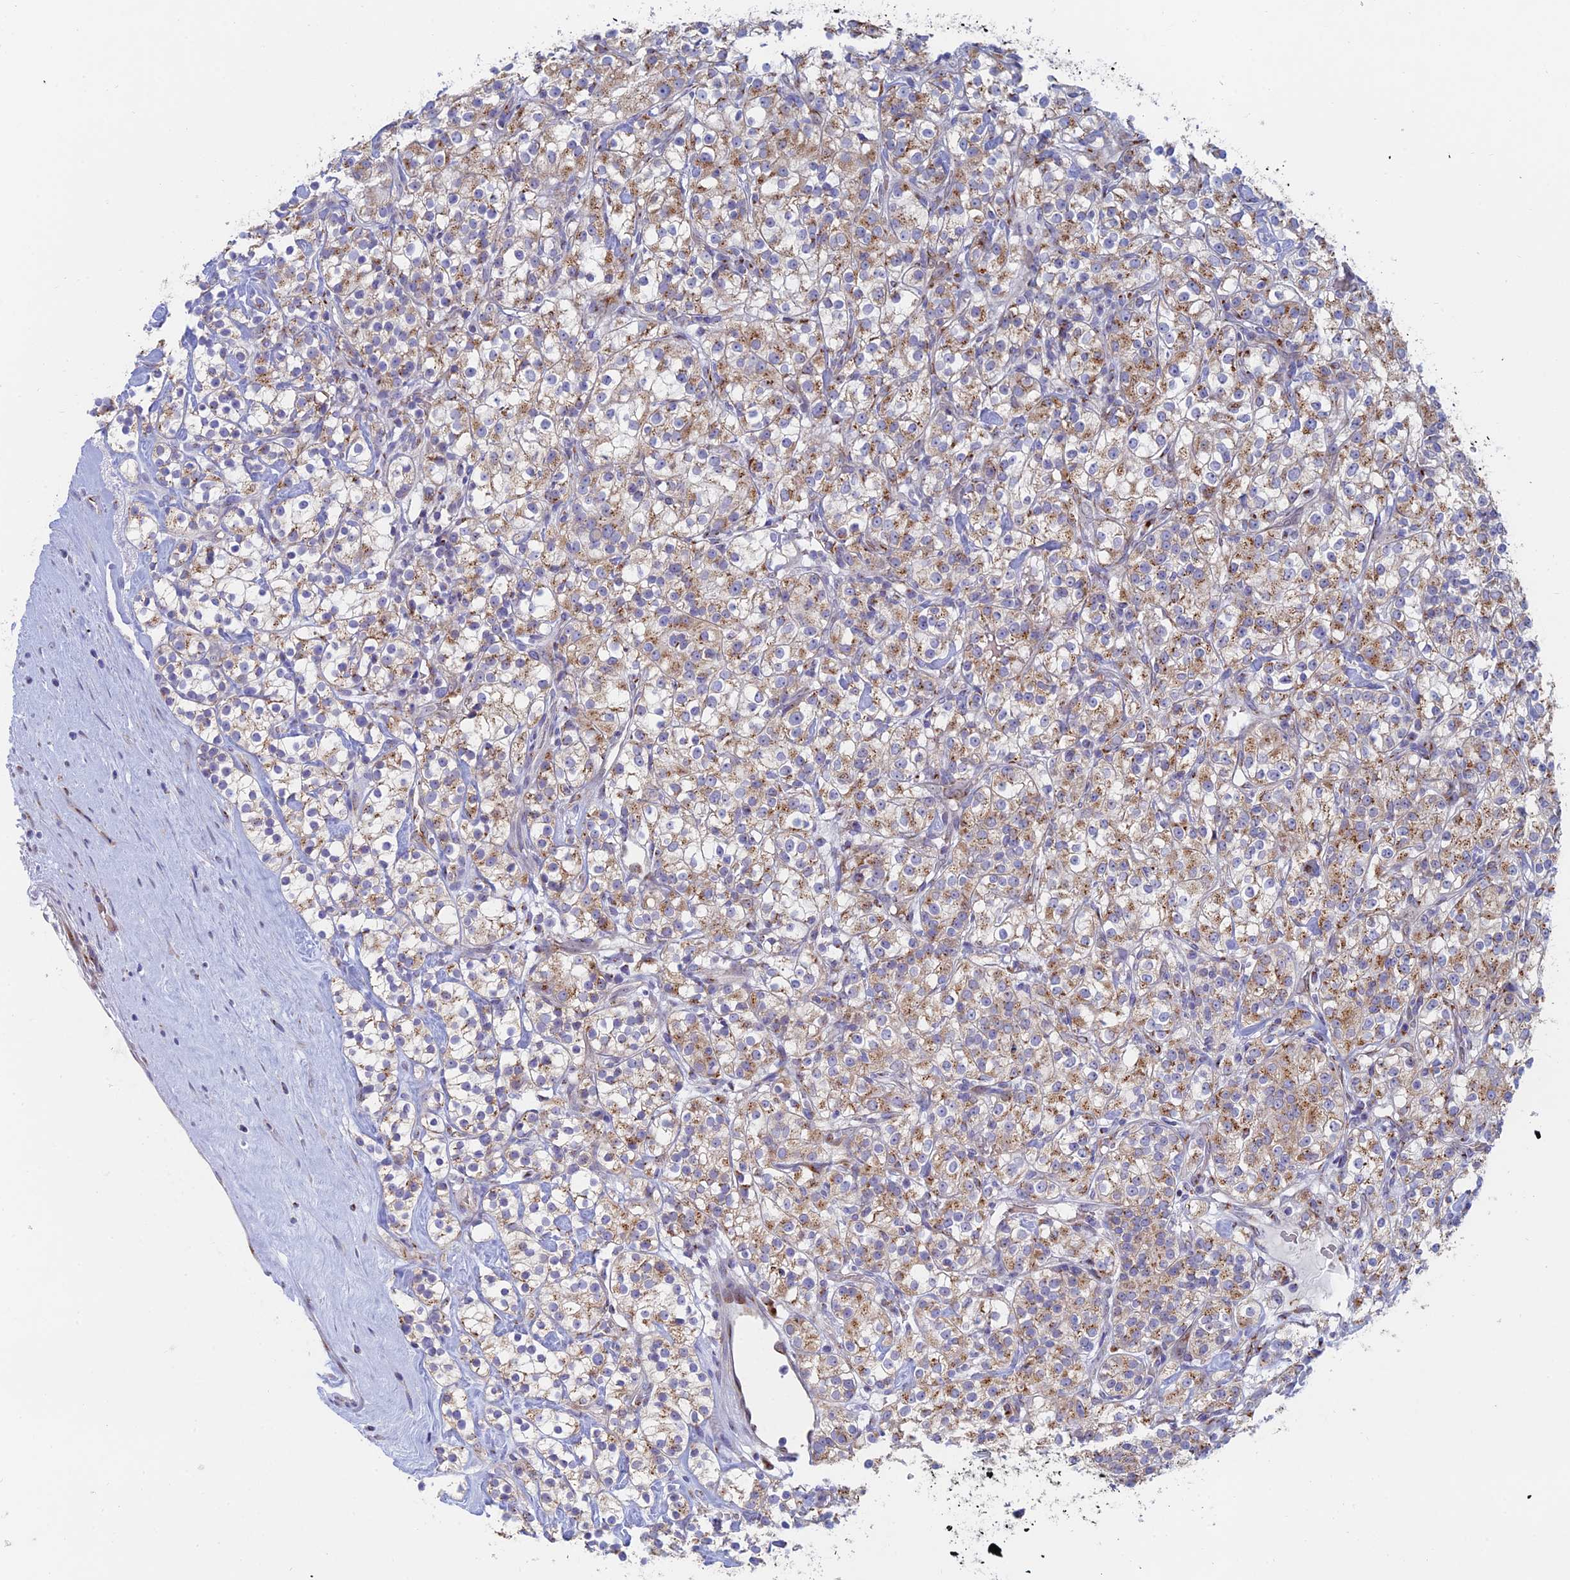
{"staining": {"intensity": "moderate", "quantity": ">75%", "location": "cytoplasmic/membranous"}, "tissue": "renal cancer", "cell_type": "Tumor cells", "image_type": "cancer", "snomed": [{"axis": "morphology", "description": "Adenocarcinoma, NOS"}, {"axis": "topography", "description": "Kidney"}], "caption": "Brown immunohistochemical staining in renal cancer (adenocarcinoma) reveals moderate cytoplasmic/membranous positivity in approximately >75% of tumor cells. The staining was performed using DAB to visualize the protein expression in brown, while the nuclei were stained in blue with hematoxylin (Magnification: 20x).", "gene": "HS2ST1", "patient": {"sex": "male", "age": 77}}